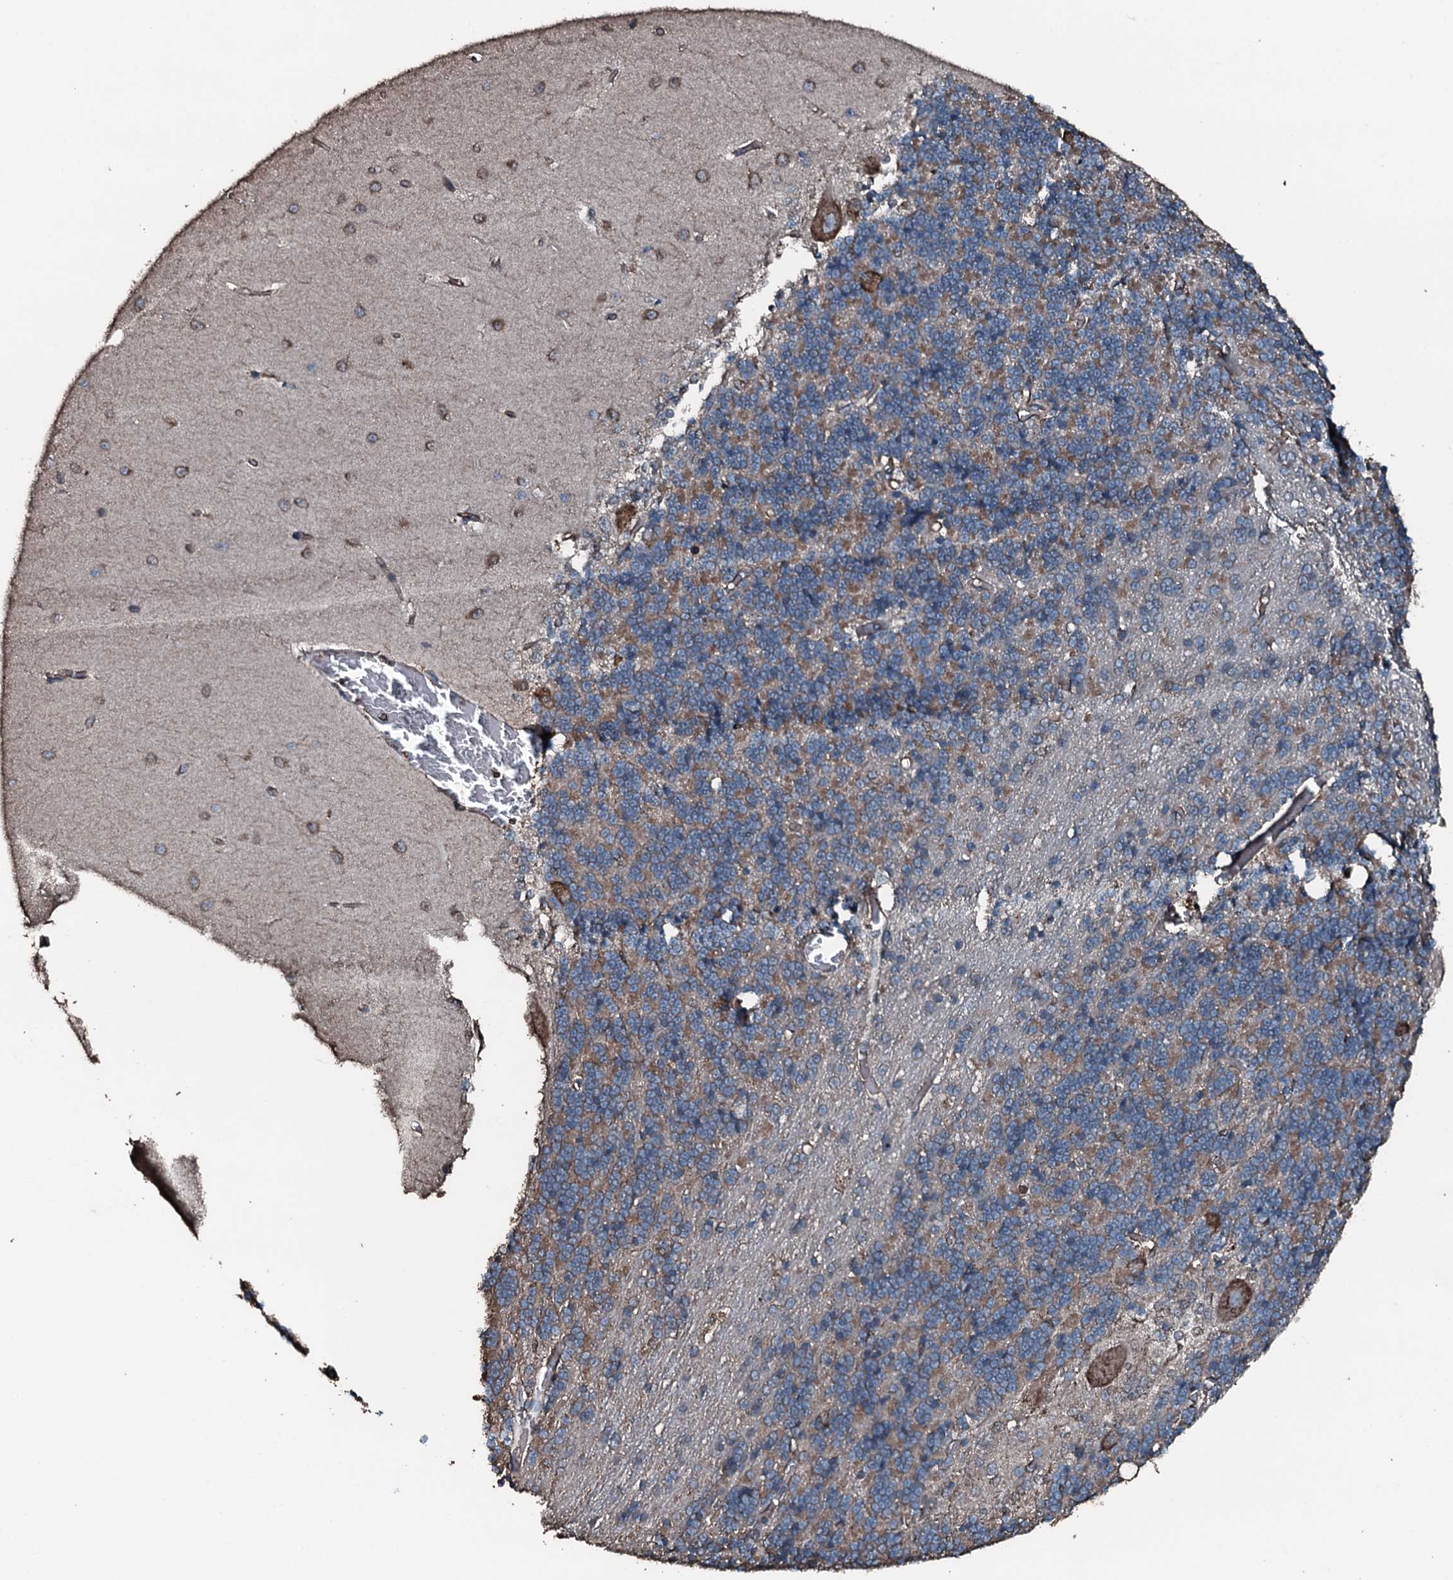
{"staining": {"intensity": "weak", "quantity": "25%-75%", "location": "cytoplasmic/membranous"}, "tissue": "cerebellum", "cell_type": "Cells in granular layer", "image_type": "normal", "snomed": [{"axis": "morphology", "description": "Normal tissue, NOS"}, {"axis": "topography", "description": "Cerebellum"}], "caption": "DAB immunohistochemical staining of unremarkable human cerebellum shows weak cytoplasmic/membranous protein staining in approximately 25%-75% of cells in granular layer. (IHC, brightfield microscopy, high magnification).", "gene": "SLC25A38", "patient": {"sex": "male", "age": 37}}